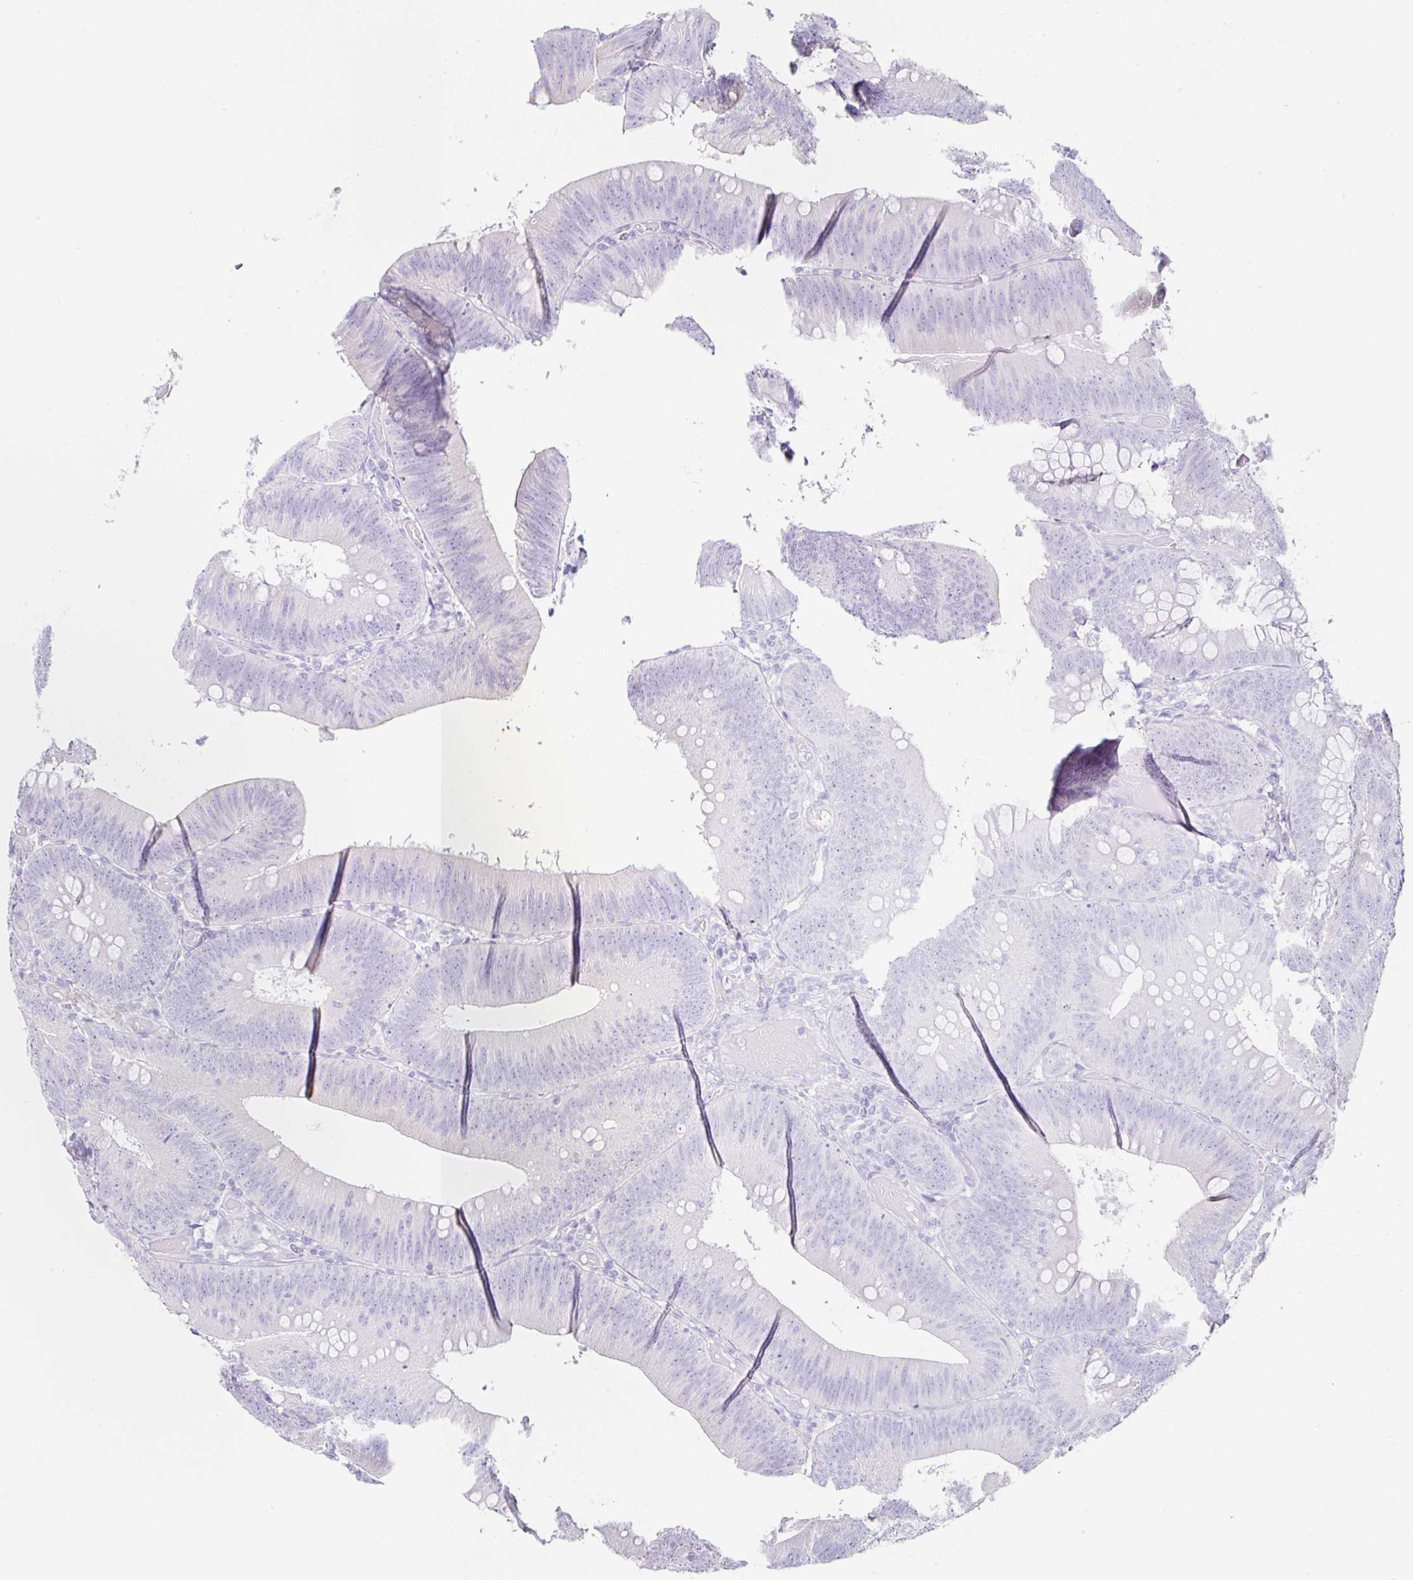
{"staining": {"intensity": "negative", "quantity": "none", "location": "none"}, "tissue": "colorectal cancer", "cell_type": "Tumor cells", "image_type": "cancer", "snomed": [{"axis": "morphology", "description": "Adenocarcinoma, NOS"}, {"axis": "topography", "description": "Colon"}], "caption": "Immunohistochemistry of adenocarcinoma (colorectal) demonstrates no staining in tumor cells. (DAB (3,3'-diaminobenzidine) immunohistochemistry (IHC) with hematoxylin counter stain).", "gene": "CLDND2", "patient": {"sex": "male", "age": 84}}